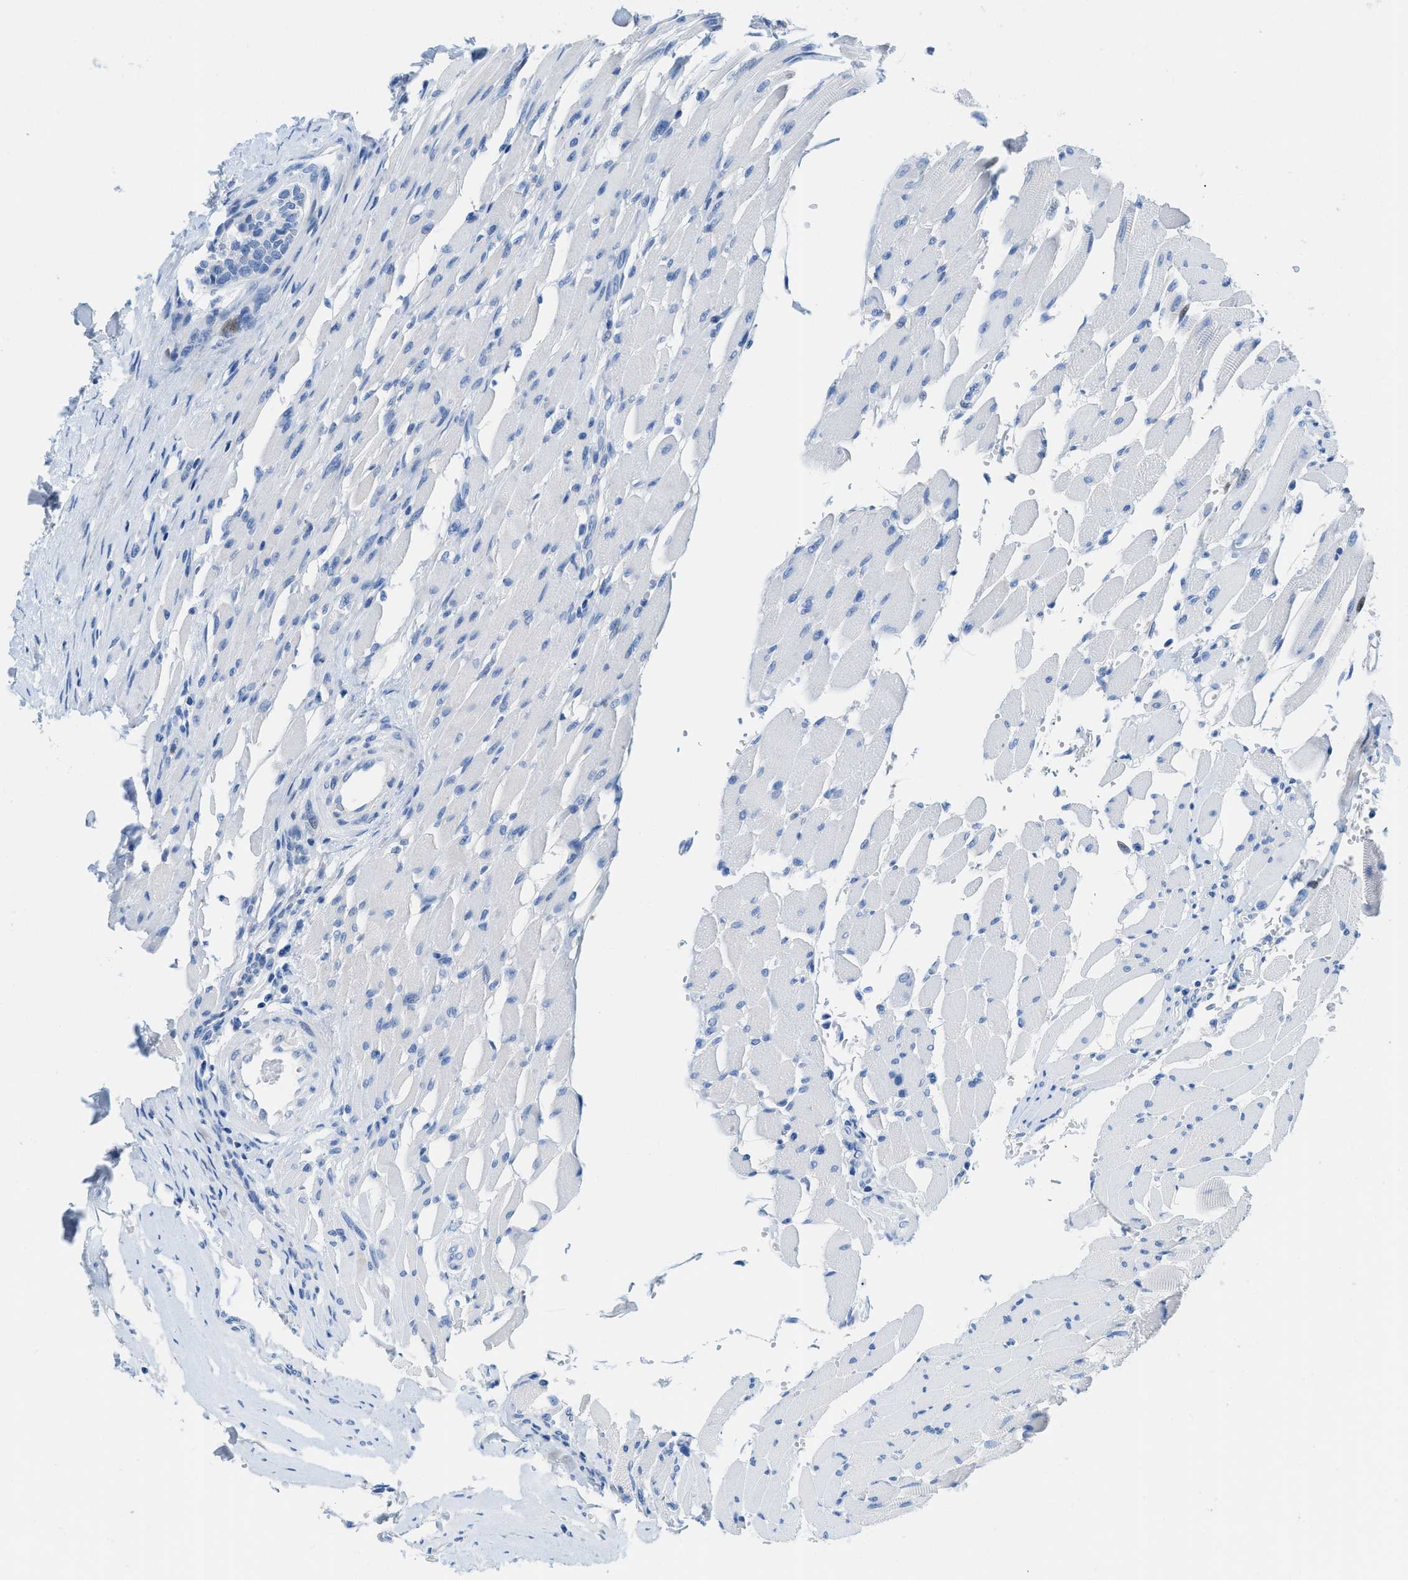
{"staining": {"intensity": "negative", "quantity": "none", "location": "none"}, "tissue": "head and neck cancer", "cell_type": "Tumor cells", "image_type": "cancer", "snomed": [{"axis": "morphology", "description": "Adenocarcinoma, NOS"}, {"axis": "morphology", "description": "Adenoma, NOS"}, {"axis": "topography", "description": "Head-Neck"}], "caption": "Immunohistochemistry (IHC) of human adenocarcinoma (head and neck) displays no staining in tumor cells.", "gene": "COL3A1", "patient": {"sex": "female", "age": 55}}